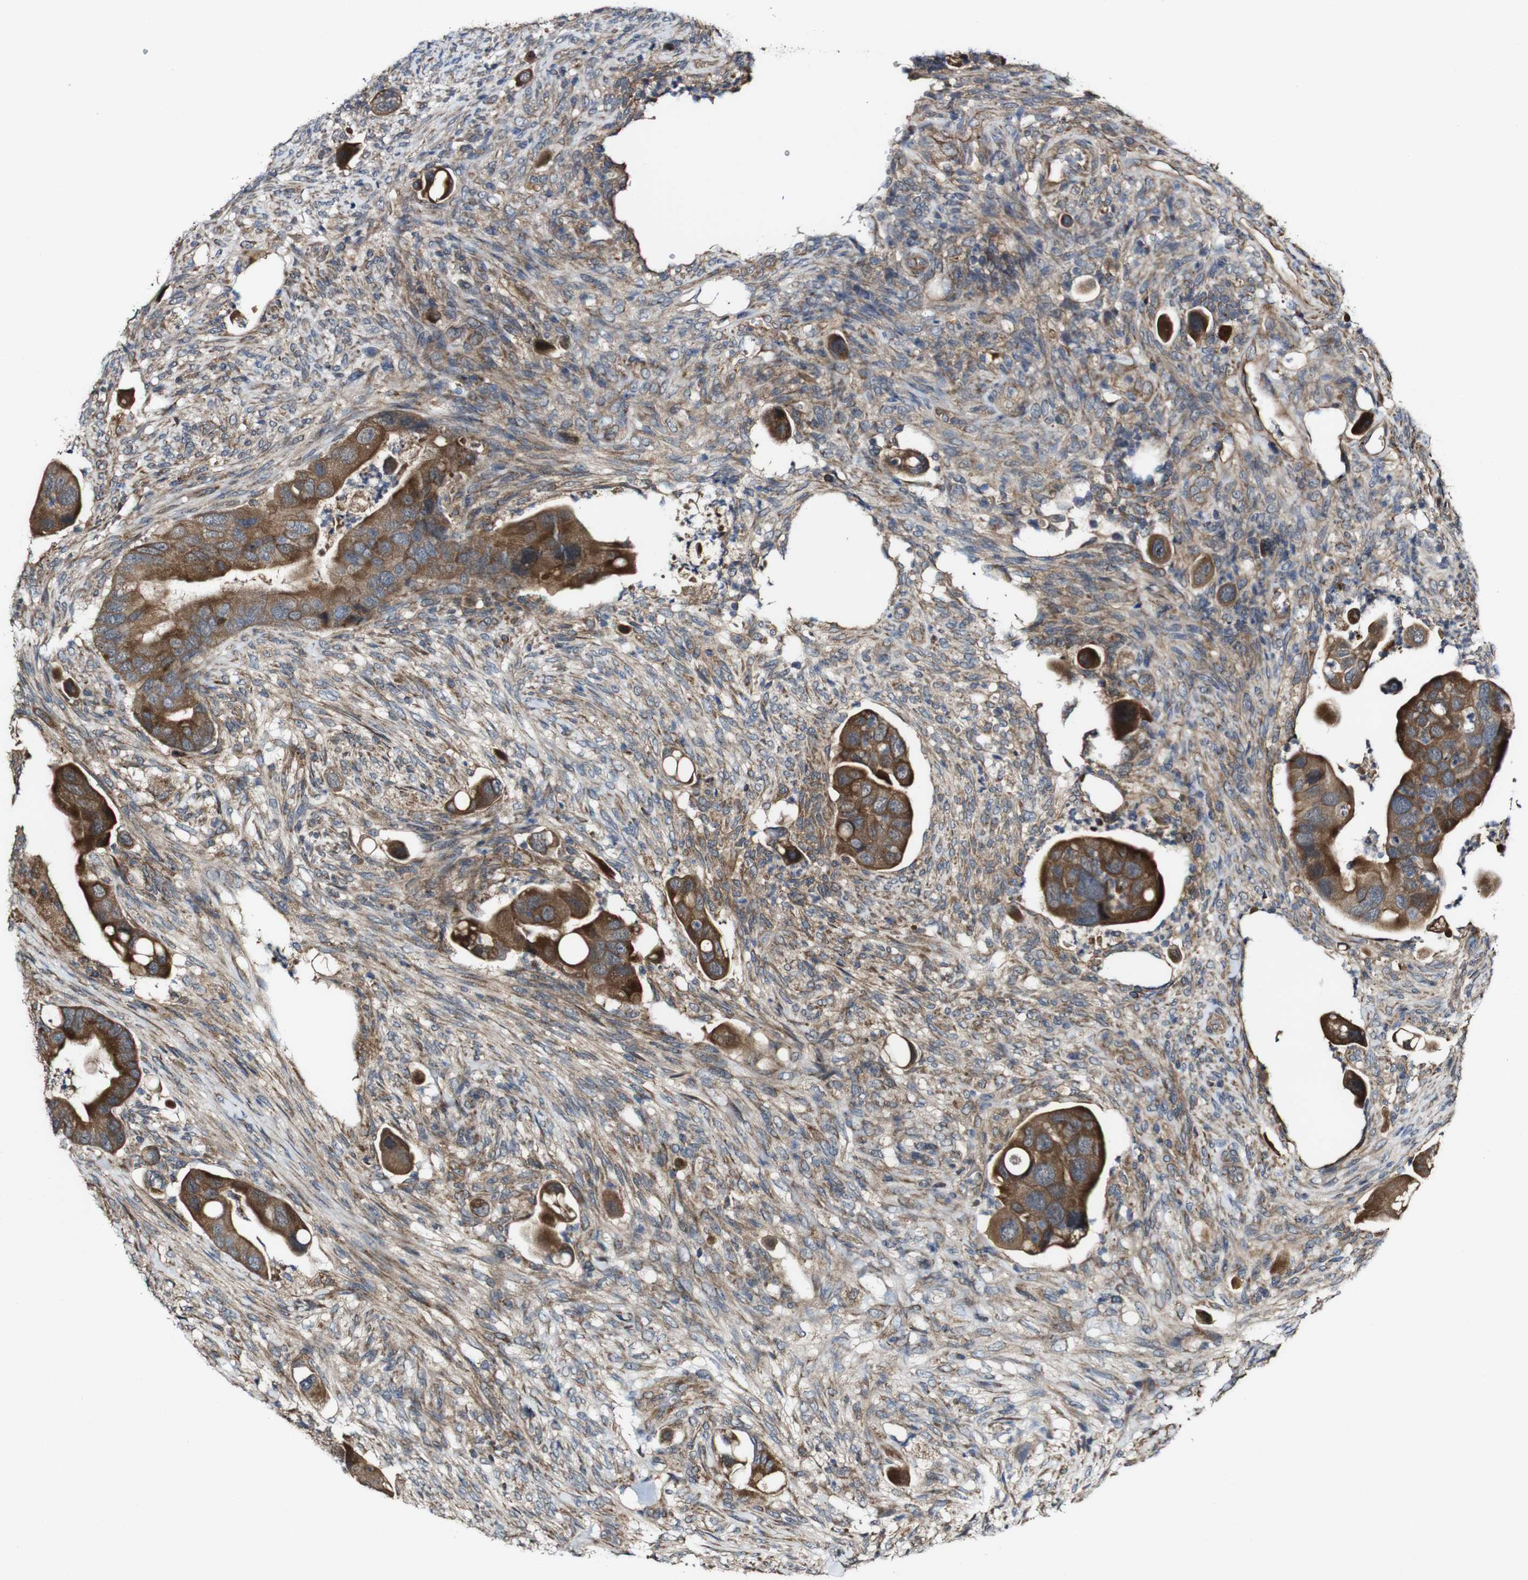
{"staining": {"intensity": "strong", "quantity": ">75%", "location": "cytoplasmic/membranous"}, "tissue": "colorectal cancer", "cell_type": "Tumor cells", "image_type": "cancer", "snomed": [{"axis": "morphology", "description": "Adenocarcinoma, NOS"}, {"axis": "topography", "description": "Rectum"}], "caption": "Adenocarcinoma (colorectal) stained with a brown dye displays strong cytoplasmic/membranous positive staining in about >75% of tumor cells.", "gene": "BTN3A3", "patient": {"sex": "female", "age": 57}}